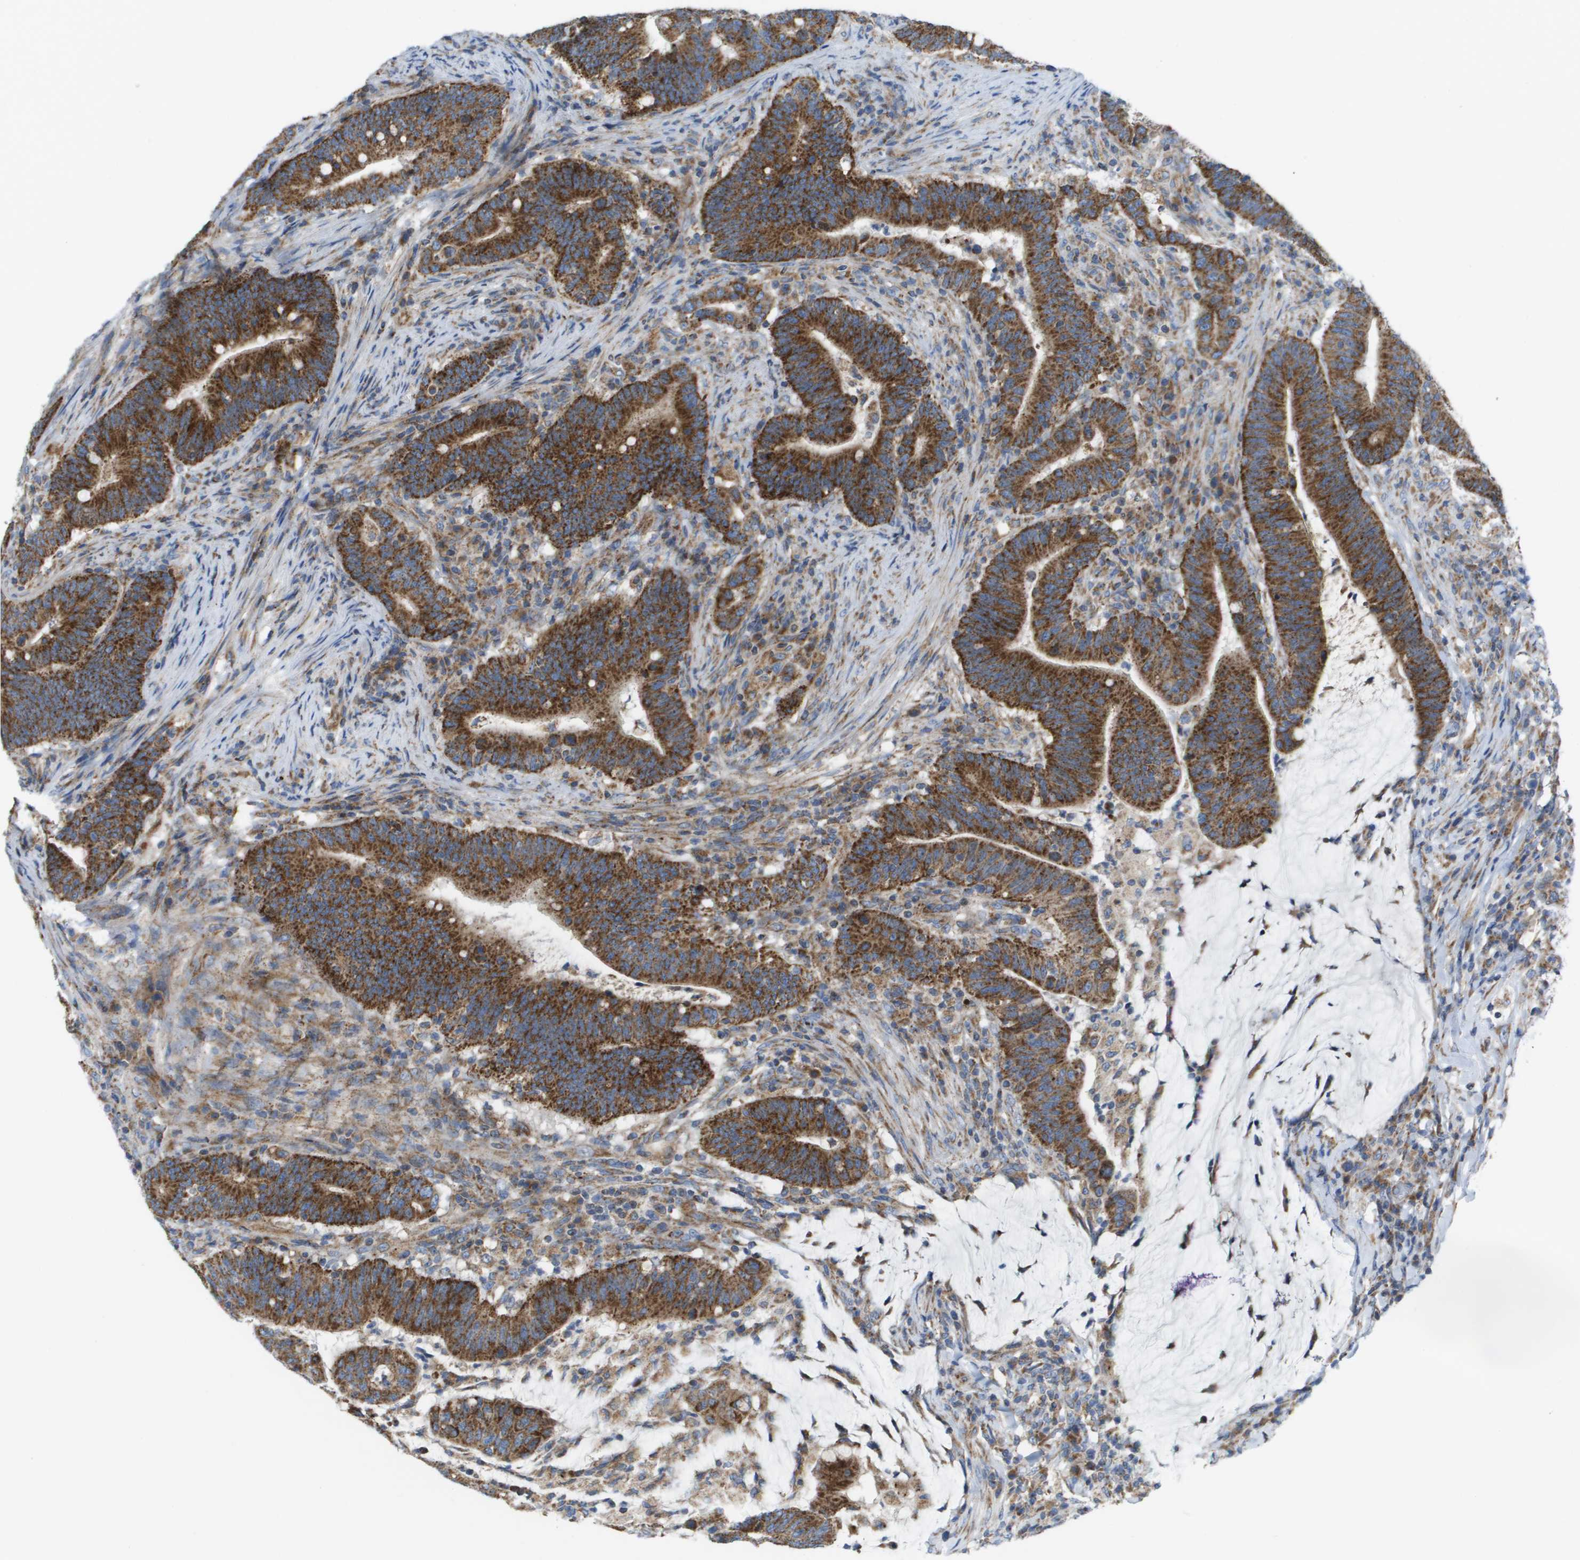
{"staining": {"intensity": "strong", "quantity": ">75%", "location": "cytoplasmic/membranous"}, "tissue": "colorectal cancer", "cell_type": "Tumor cells", "image_type": "cancer", "snomed": [{"axis": "morphology", "description": "Normal tissue, NOS"}, {"axis": "morphology", "description": "Adenocarcinoma, NOS"}, {"axis": "topography", "description": "Colon"}], "caption": "Protein analysis of adenocarcinoma (colorectal) tissue exhibits strong cytoplasmic/membranous positivity in about >75% of tumor cells. Nuclei are stained in blue.", "gene": "FIS1", "patient": {"sex": "female", "age": 66}}